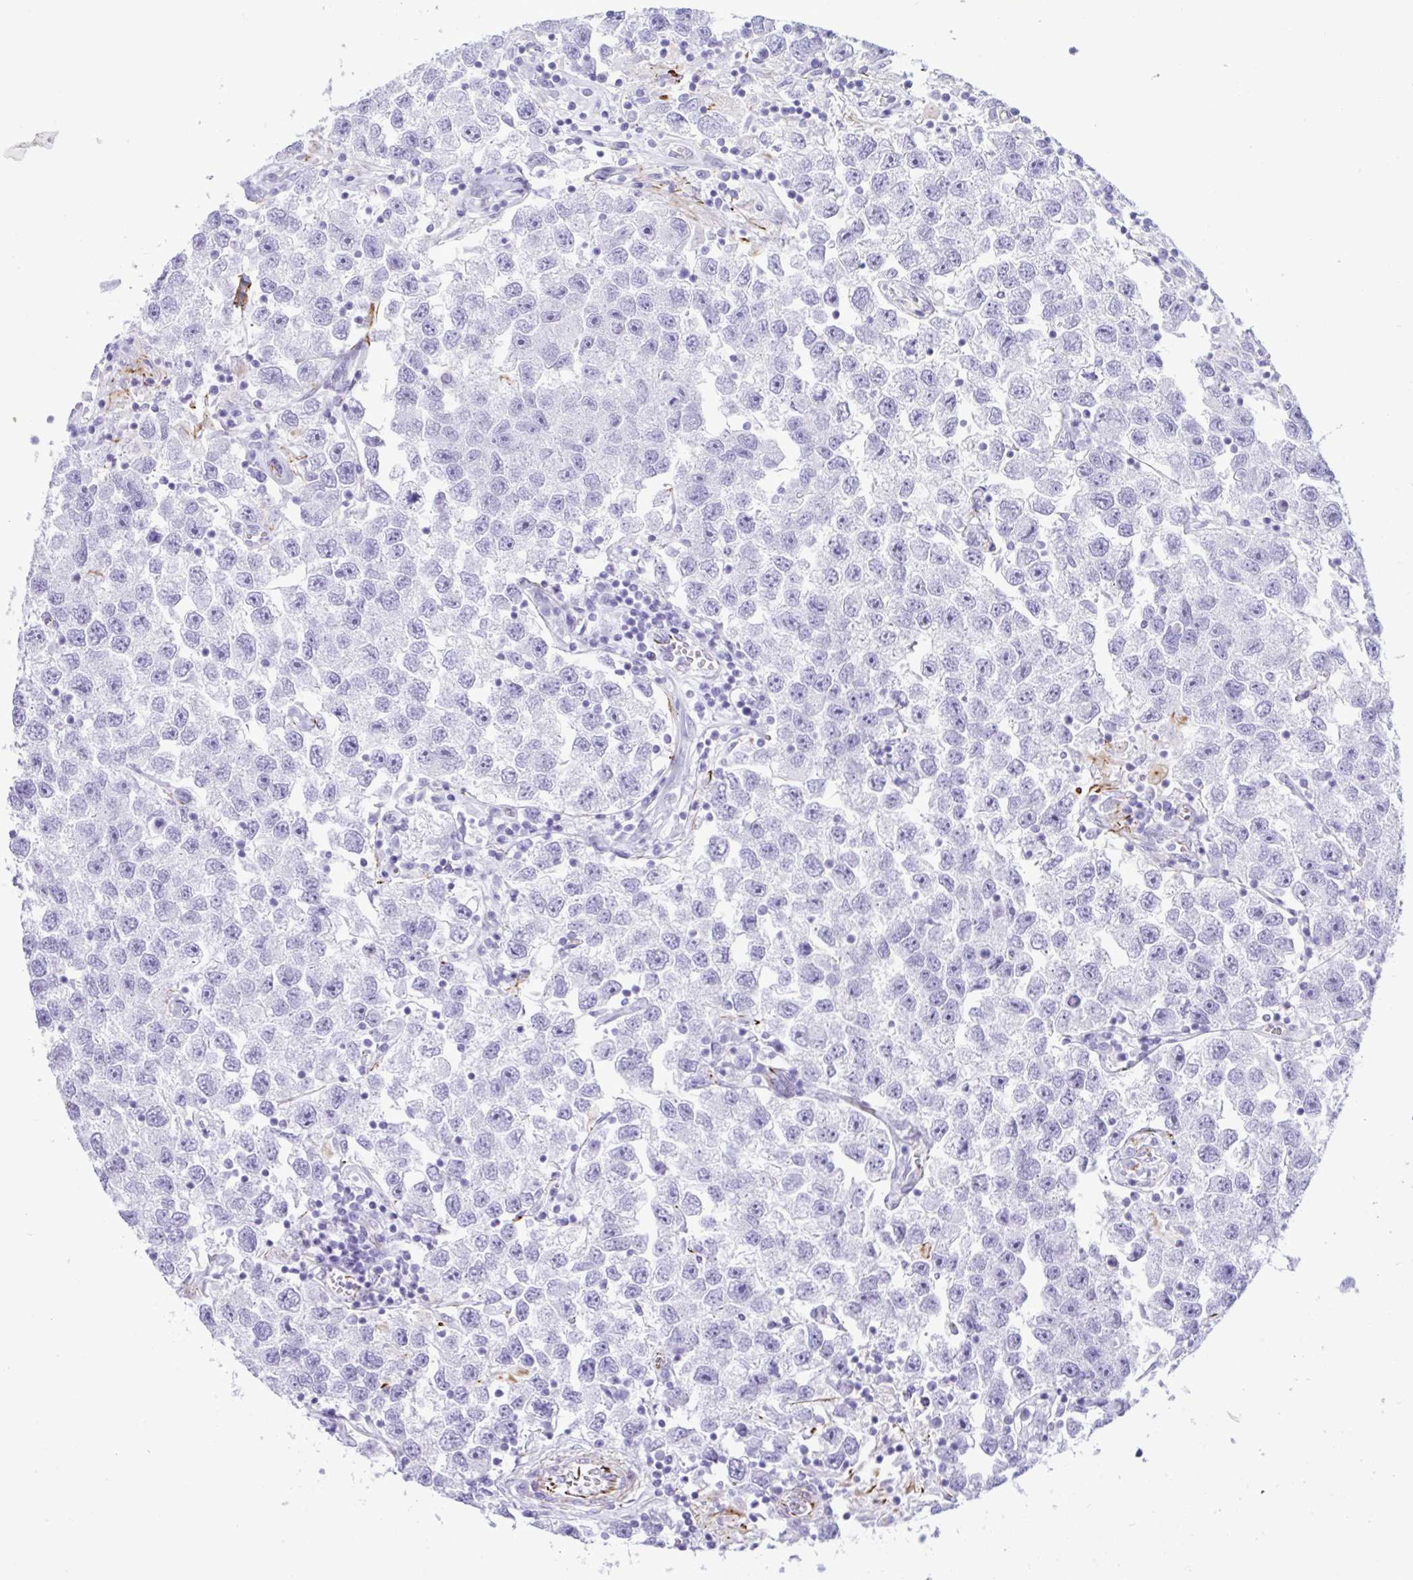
{"staining": {"intensity": "negative", "quantity": "none", "location": "none"}, "tissue": "testis cancer", "cell_type": "Tumor cells", "image_type": "cancer", "snomed": [{"axis": "morphology", "description": "Seminoma, NOS"}, {"axis": "topography", "description": "Testis"}], "caption": "Immunohistochemistry (IHC) micrograph of testis cancer stained for a protein (brown), which exhibits no staining in tumor cells. (DAB immunohistochemistry (IHC), high magnification).", "gene": "SMAD5", "patient": {"sex": "male", "age": 26}}